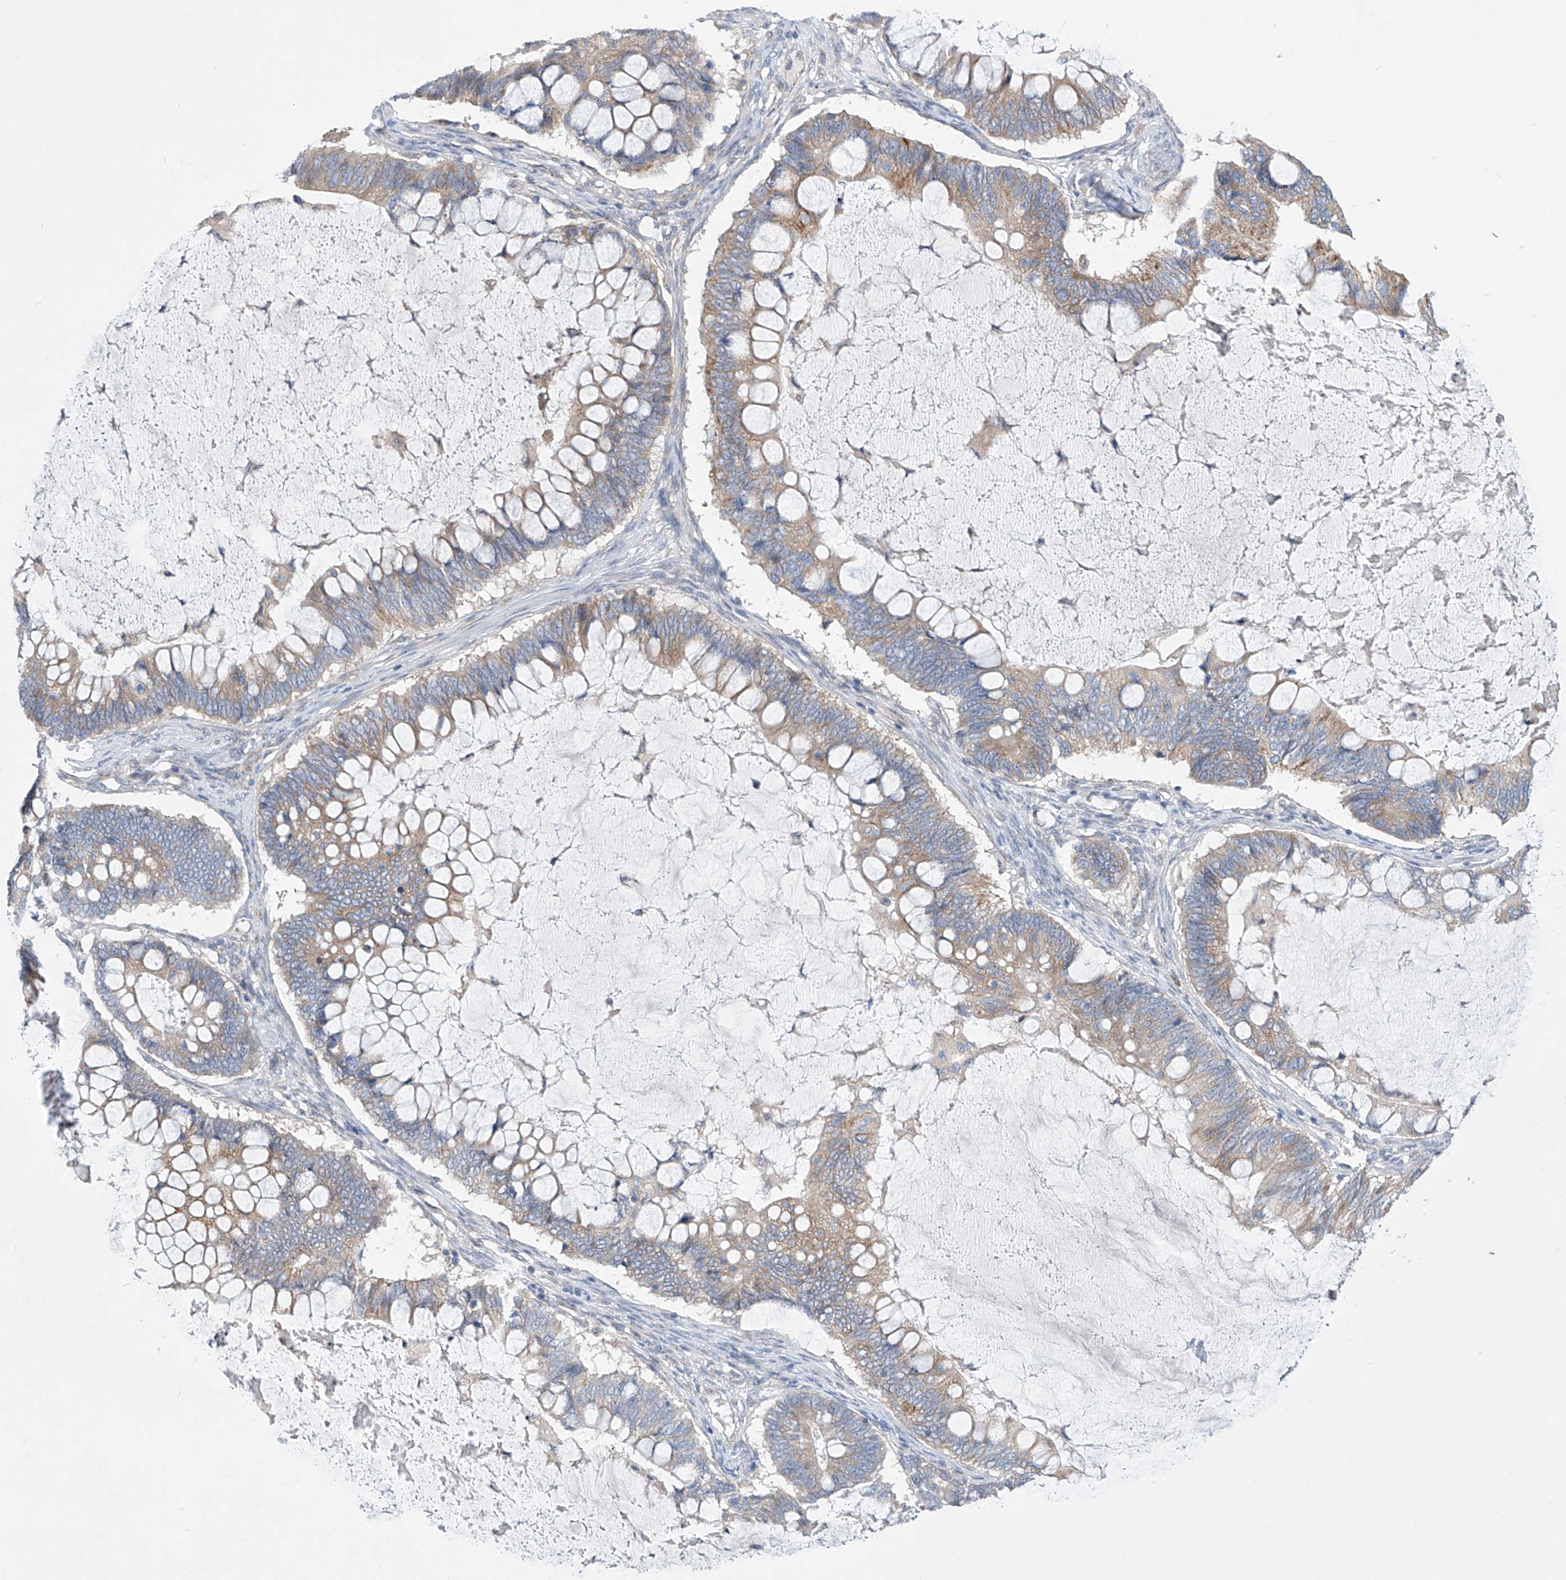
{"staining": {"intensity": "weak", "quantity": ">75%", "location": "cytoplasmic/membranous"}, "tissue": "ovarian cancer", "cell_type": "Tumor cells", "image_type": "cancer", "snomed": [{"axis": "morphology", "description": "Cystadenocarcinoma, mucinous, NOS"}, {"axis": "topography", "description": "Ovary"}], "caption": "Immunohistochemical staining of human ovarian mucinous cystadenocarcinoma demonstrates low levels of weak cytoplasmic/membranous protein staining in about >75% of tumor cells.", "gene": "UFL1", "patient": {"sex": "female", "age": 61}}